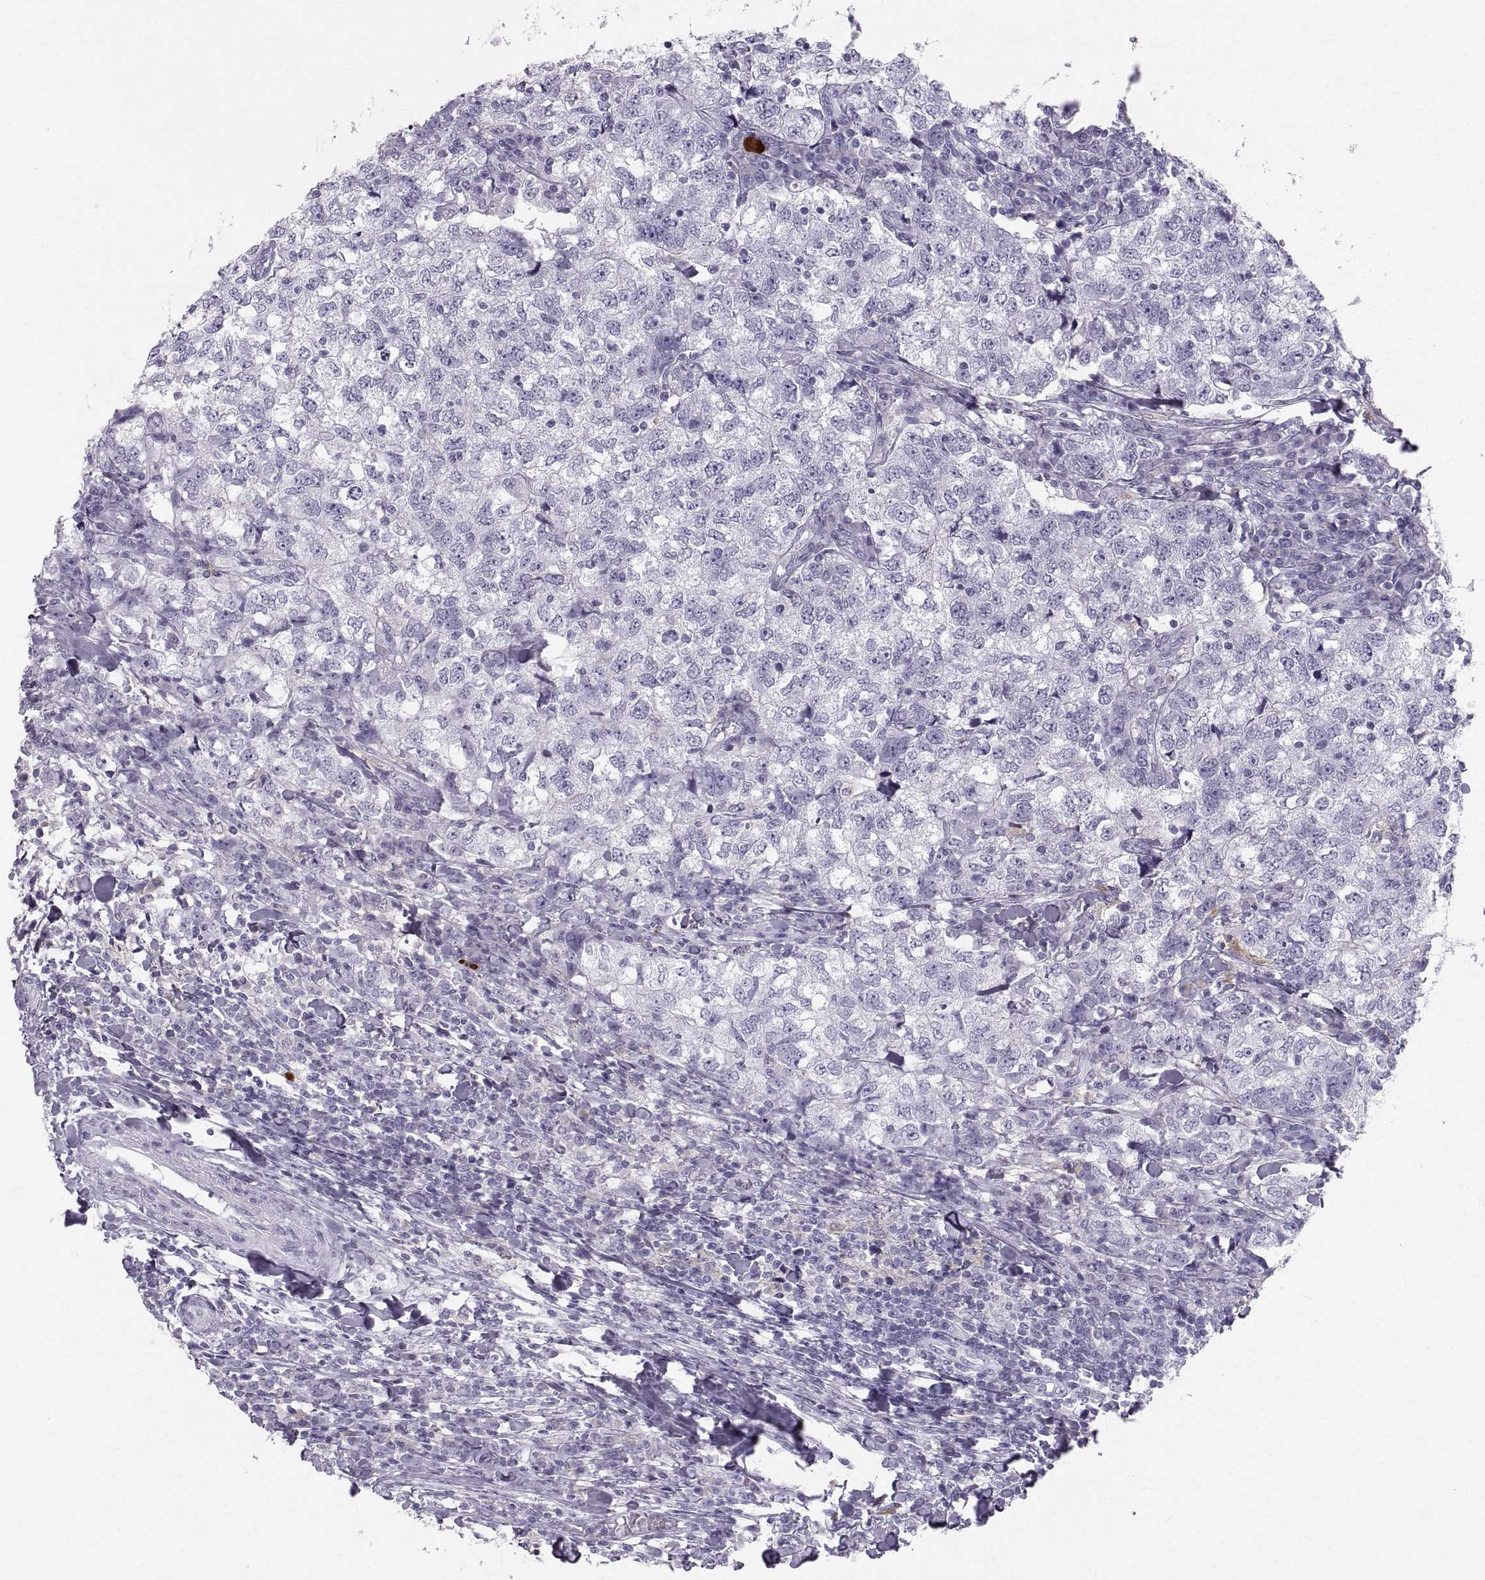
{"staining": {"intensity": "negative", "quantity": "none", "location": "none"}, "tissue": "breast cancer", "cell_type": "Tumor cells", "image_type": "cancer", "snomed": [{"axis": "morphology", "description": "Duct carcinoma"}, {"axis": "topography", "description": "Breast"}], "caption": "The photomicrograph shows no staining of tumor cells in breast intraductal carcinoma.", "gene": "SLC22A6", "patient": {"sex": "female", "age": 30}}